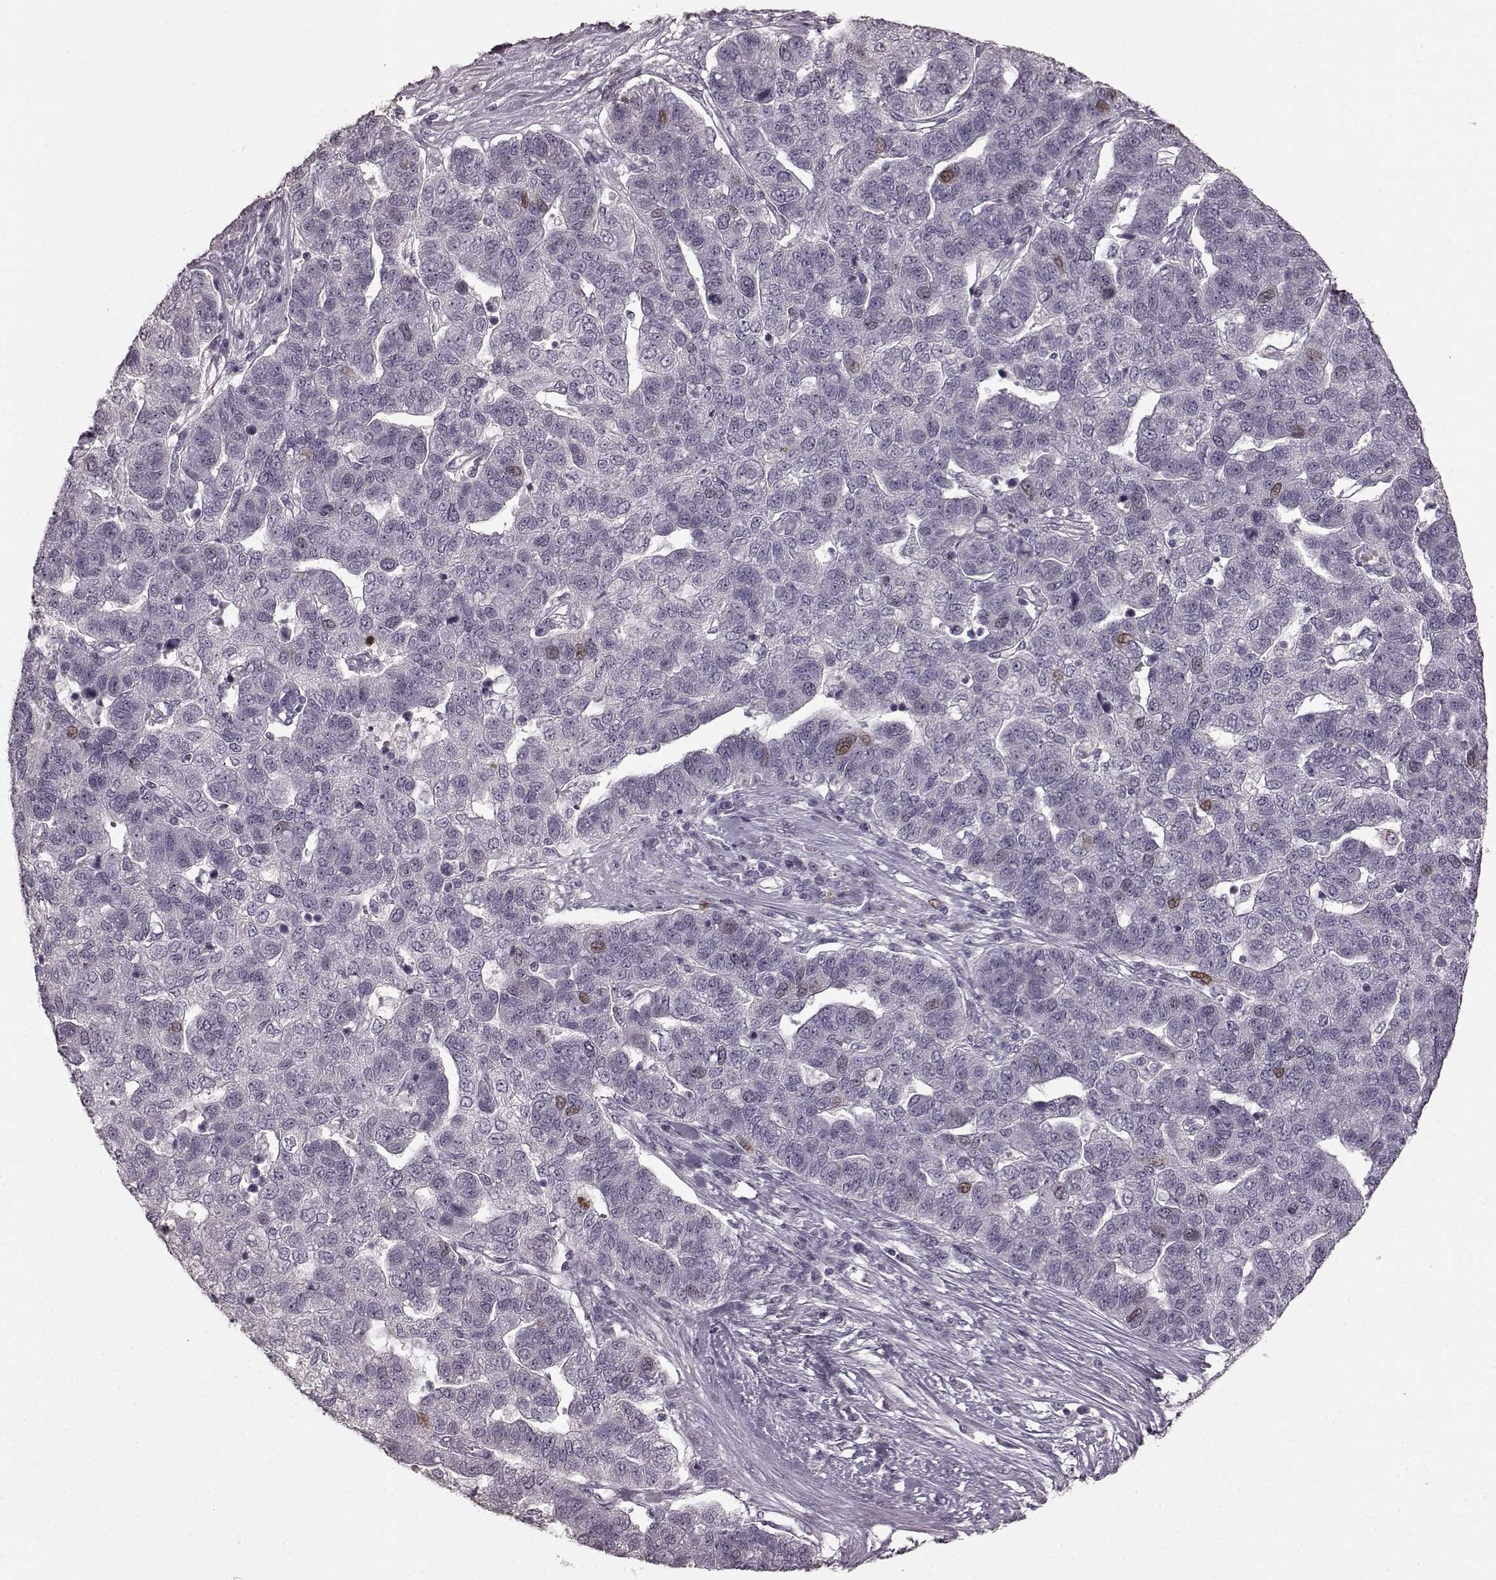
{"staining": {"intensity": "moderate", "quantity": "<25%", "location": "nuclear"}, "tissue": "pancreatic cancer", "cell_type": "Tumor cells", "image_type": "cancer", "snomed": [{"axis": "morphology", "description": "Adenocarcinoma, NOS"}, {"axis": "topography", "description": "Pancreas"}], "caption": "IHC (DAB (3,3'-diaminobenzidine)) staining of human adenocarcinoma (pancreatic) reveals moderate nuclear protein staining in about <25% of tumor cells.", "gene": "CCNA2", "patient": {"sex": "female", "age": 61}}